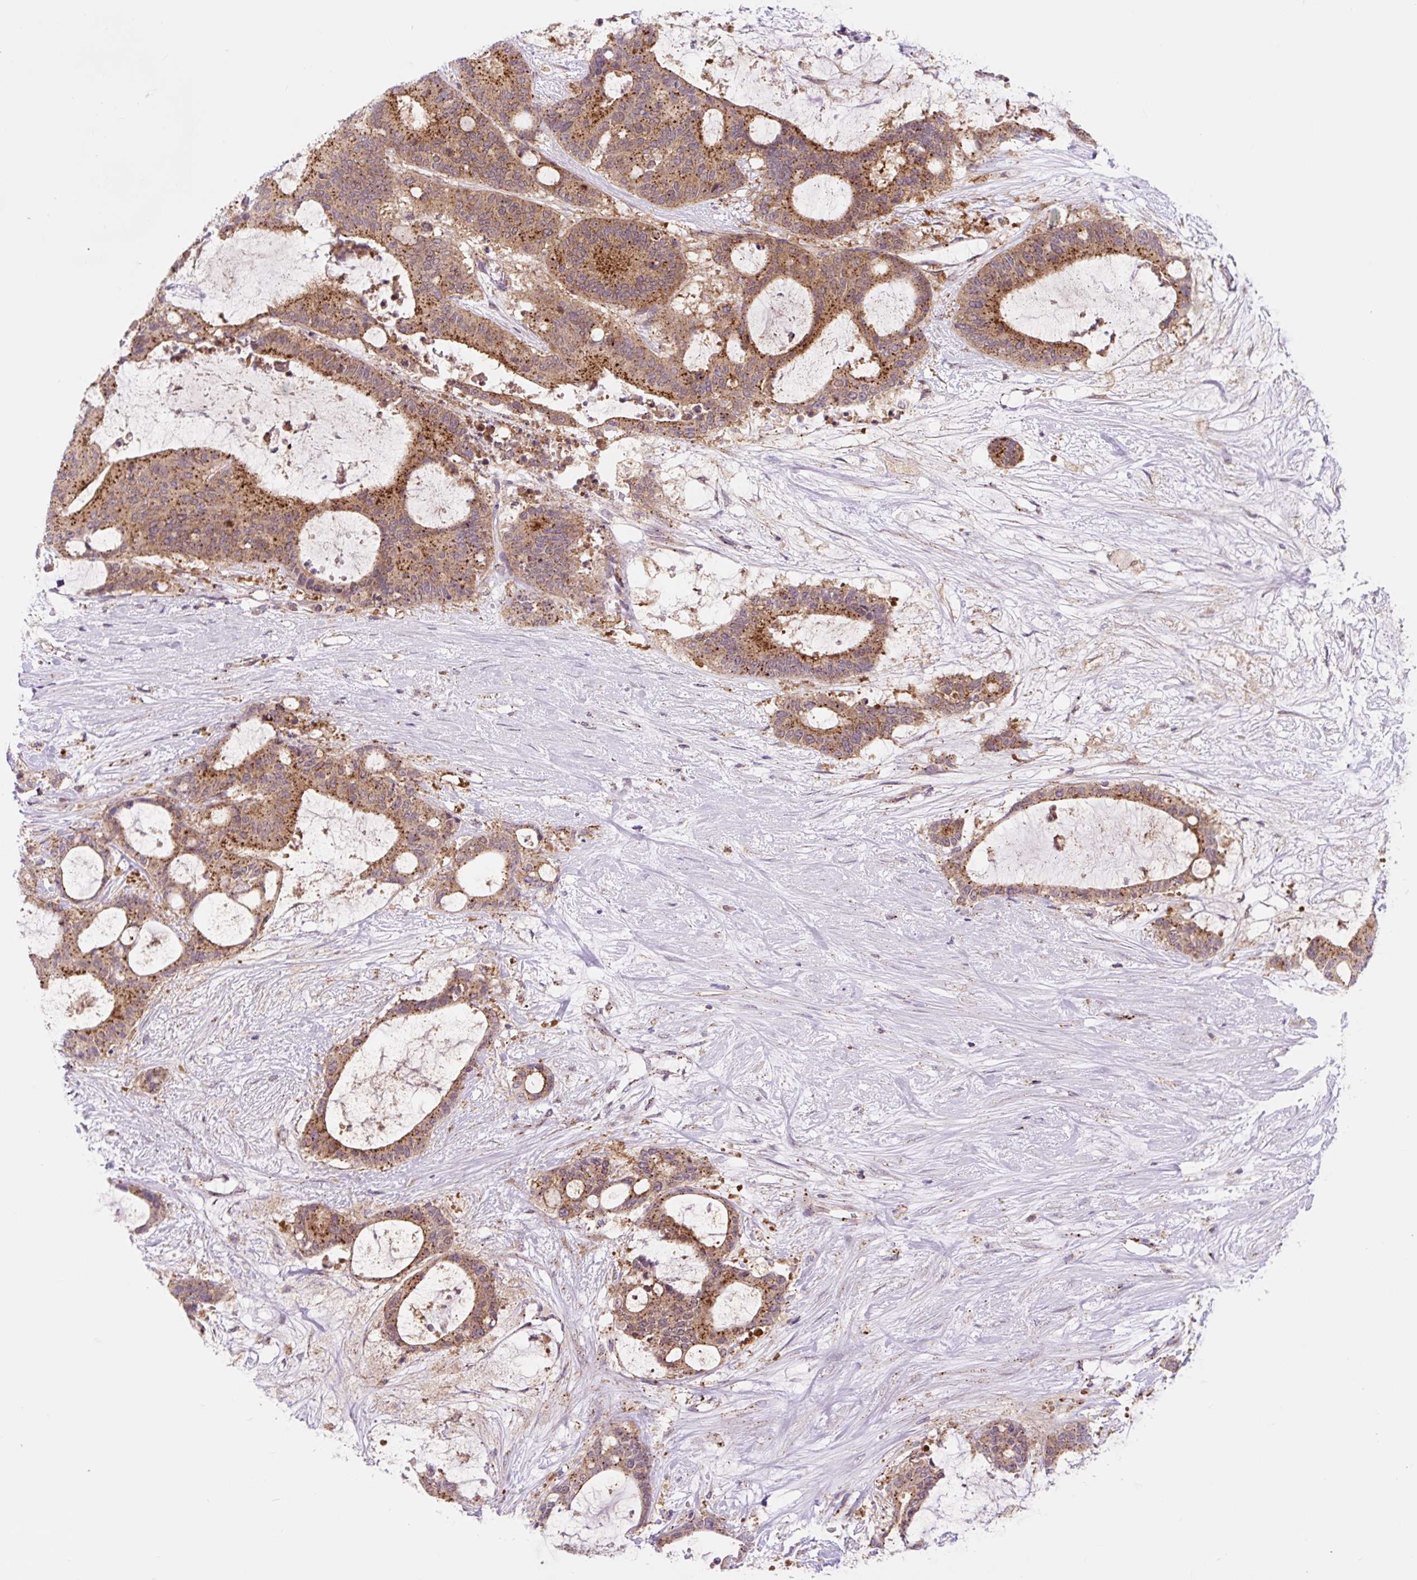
{"staining": {"intensity": "strong", "quantity": ">75%", "location": "cytoplasmic/membranous"}, "tissue": "liver cancer", "cell_type": "Tumor cells", "image_type": "cancer", "snomed": [{"axis": "morphology", "description": "Normal tissue, NOS"}, {"axis": "morphology", "description": "Cholangiocarcinoma"}, {"axis": "topography", "description": "Liver"}, {"axis": "topography", "description": "Peripheral nerve tissue"}], "caption": "Tumor cells show strong cytoplasmic/membranous staining in approximately >75% of cells in liver cancer (cholangiocarcinoma).", "gene": "VPS4A", "patient": {"sex": "female", "age": 73}}